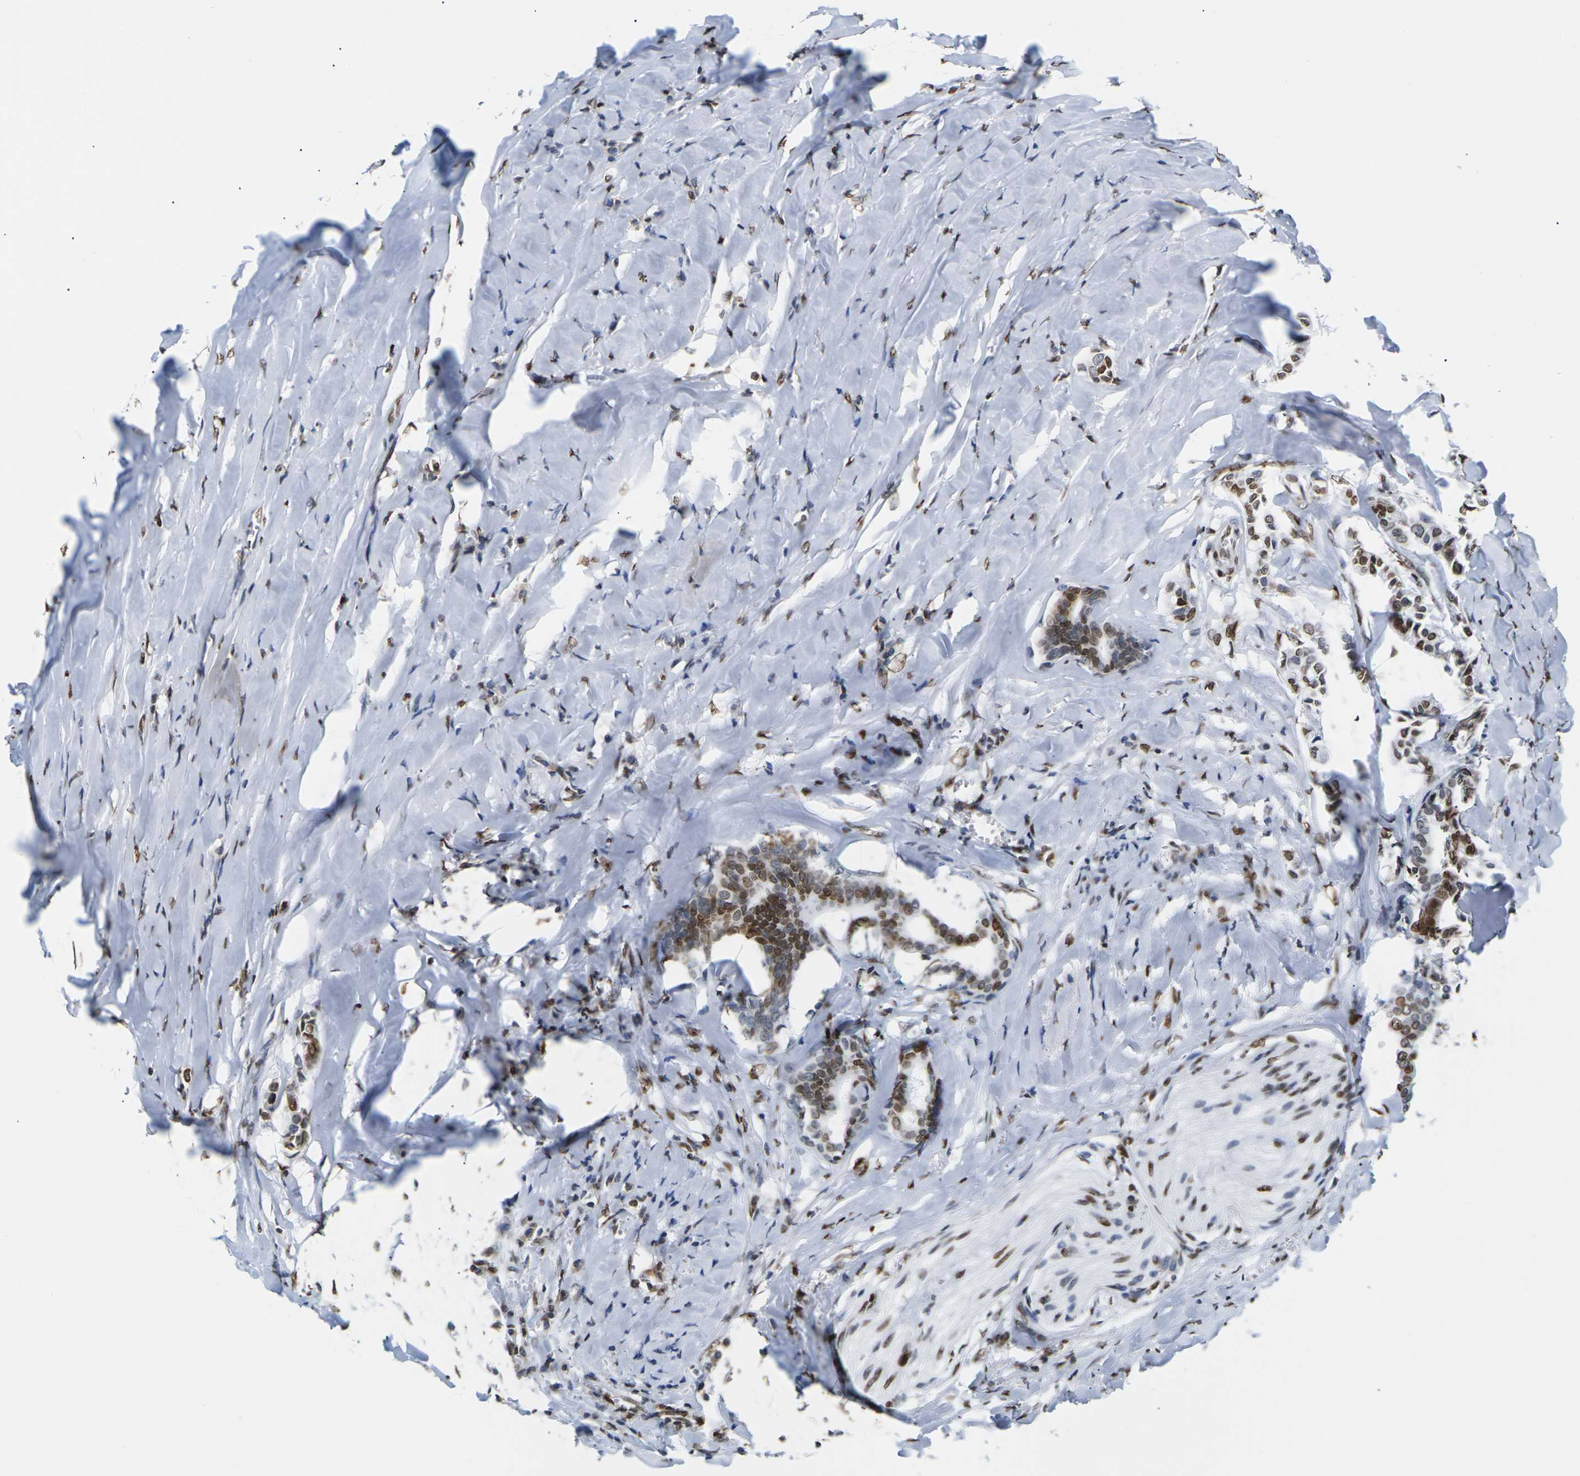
{"staining": {"intensity": "moderate", "quantity": ">75%", "location": "cytoplasmic/membranous,nuclear"}, "tissue": "head and neck cancer", "cell_type": "Tumor cells", "image_type": "cancer", "snomed": [{"axis": "morphology", "description": "Adenocarcinoma, NOS"}, {"axis": "topography", "description": "Salivary gland"}, {"axis": "topography", "description": "Head-Neck"}], "caption": "Immunohistochemical staining of head and neck cancer (adenocarcinoma) demonstrates medium levels of moderate cytoplasmic/membranous and nuclear protein positivity in approximately >75% of tumor cells.", "gene": "H2AC21", "patient": {"sex": "female", "age": 59}}